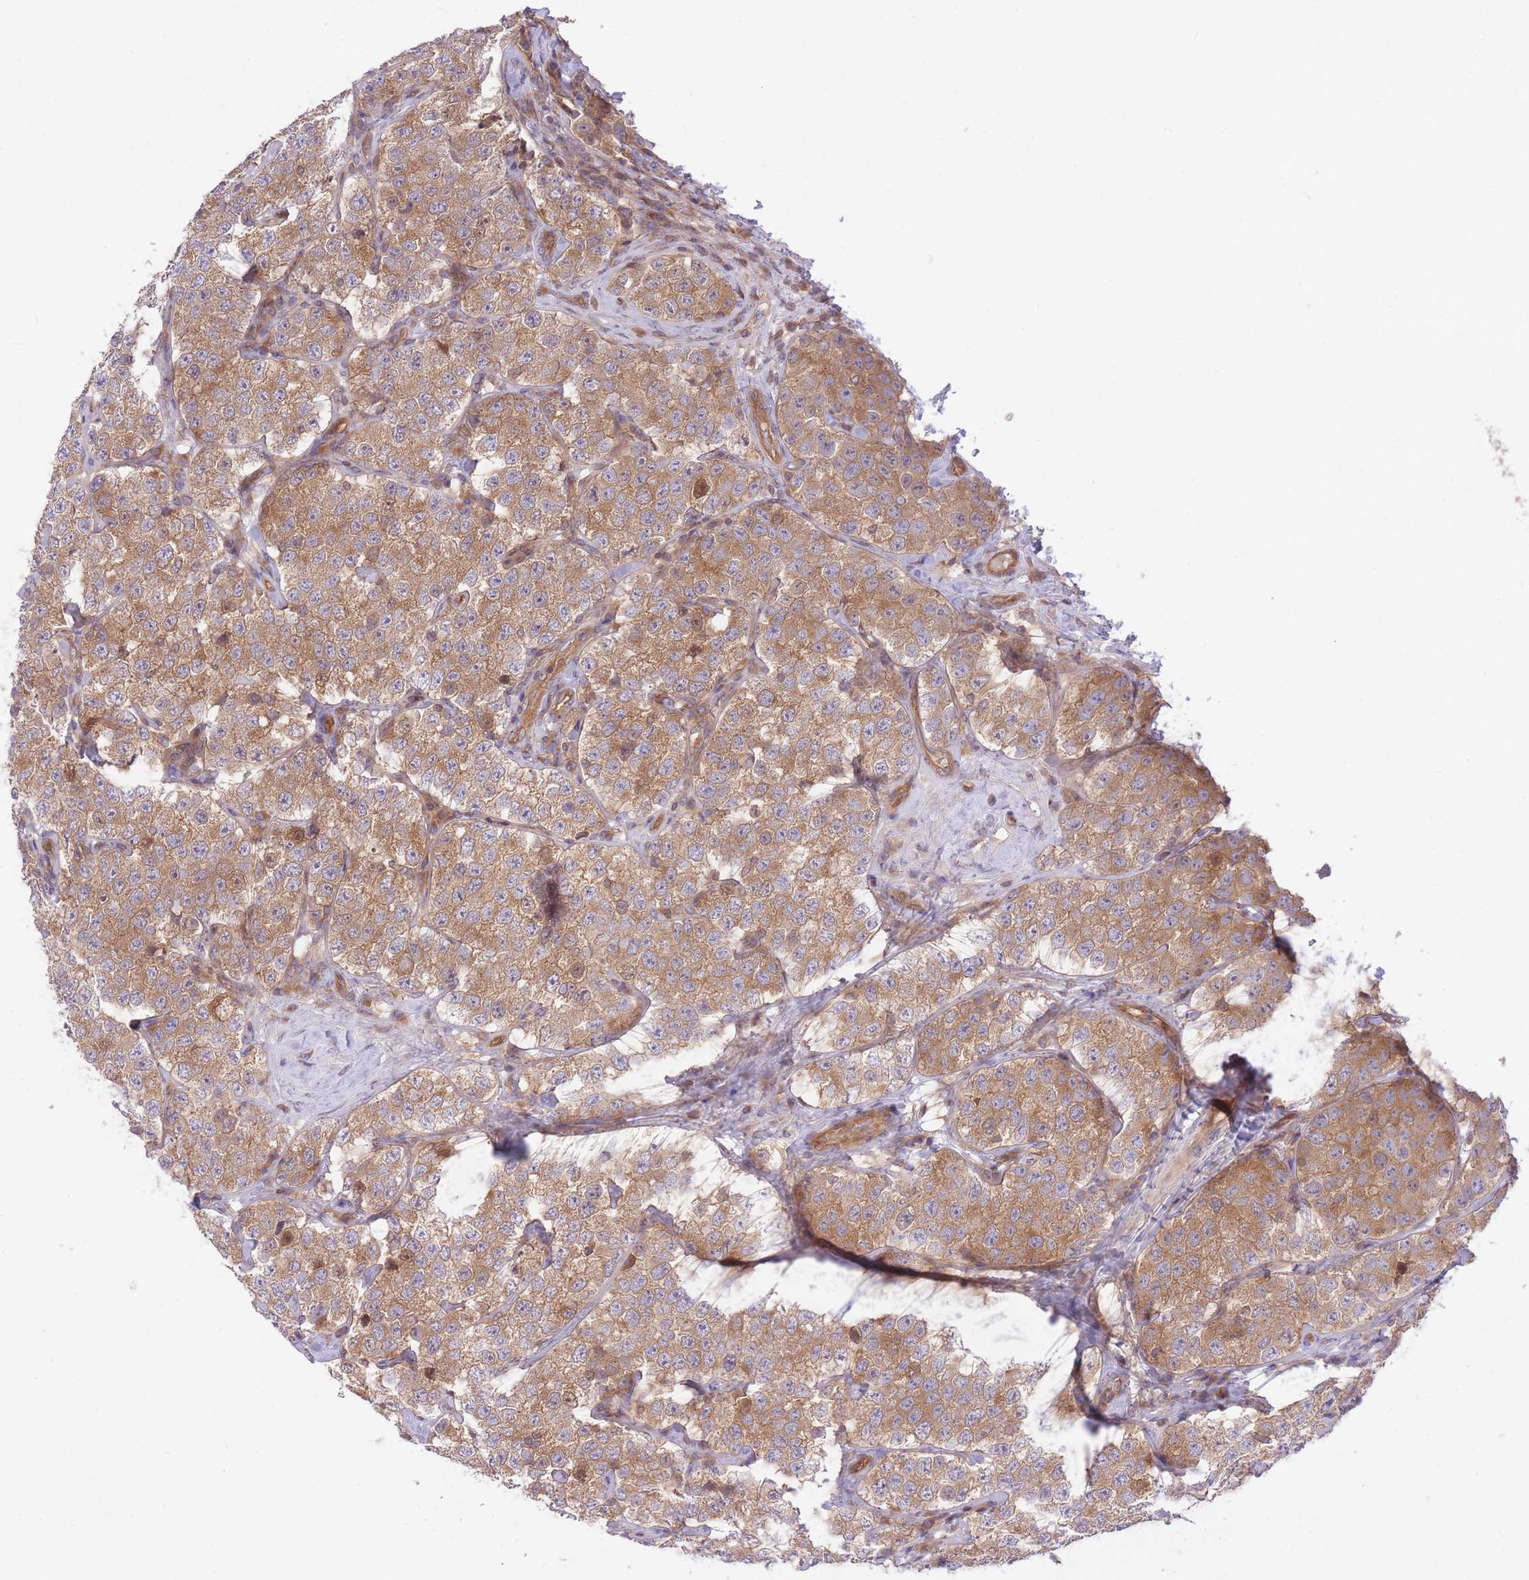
{"staining": {"intensity": "moderate", "quantity": ">75%", "location": "cytoplasmic/membranous"}, "tissue": "testis cancer", "cell_type": "Tumor cells", "image_type": "cancer", "snomed": [{"axis": "morphology", "description": "Seminoma, NOS"}, {"axis": "topography", "description": "Testis"}], "caption": "Human testis seminoma stained with a brown dye shows moderate cytoplasmic/membranous positive staining in approximately >75% of tumor cells.", "gene": "PREP", "patient": {"sex": "male", "age": 34}}